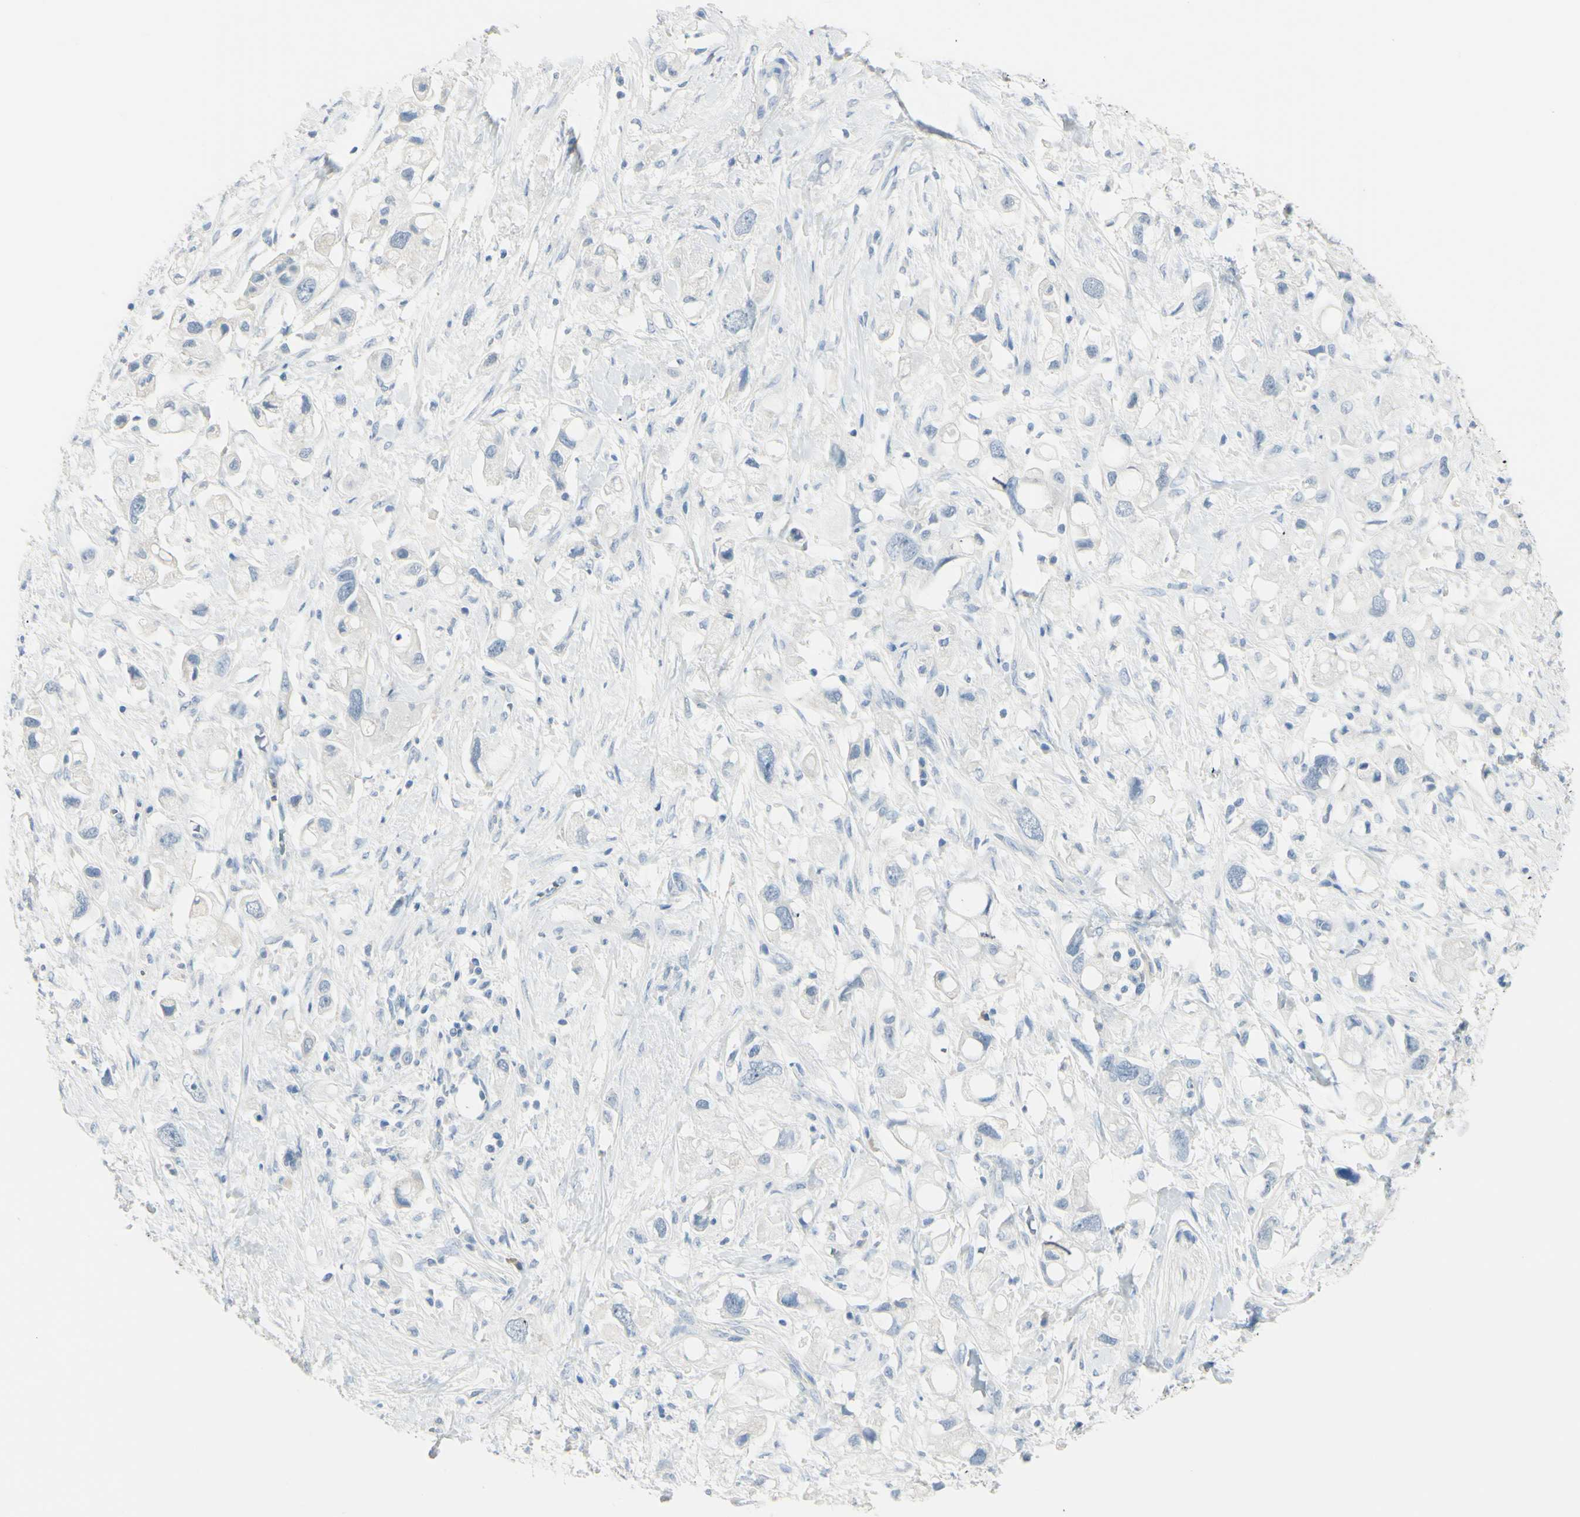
{"staining": {"intensity": "negative", "quantity": "none", "location": "none"}, "tissue": "pancreatic cancer", "cell_type": "Tumor cells", "image_type": "cancer", "snomed": [{"axis": "morphology", "description": "Adenocarcinoma, NOS"}, {"axis": "topography", "description": "Pancreas"}], "caption": "There is no significant positivity in tumor cells of adenocarcinoma (pancreatic).", "gene": "ZNF557", "patient": {"sex": "female", "age": 56}}